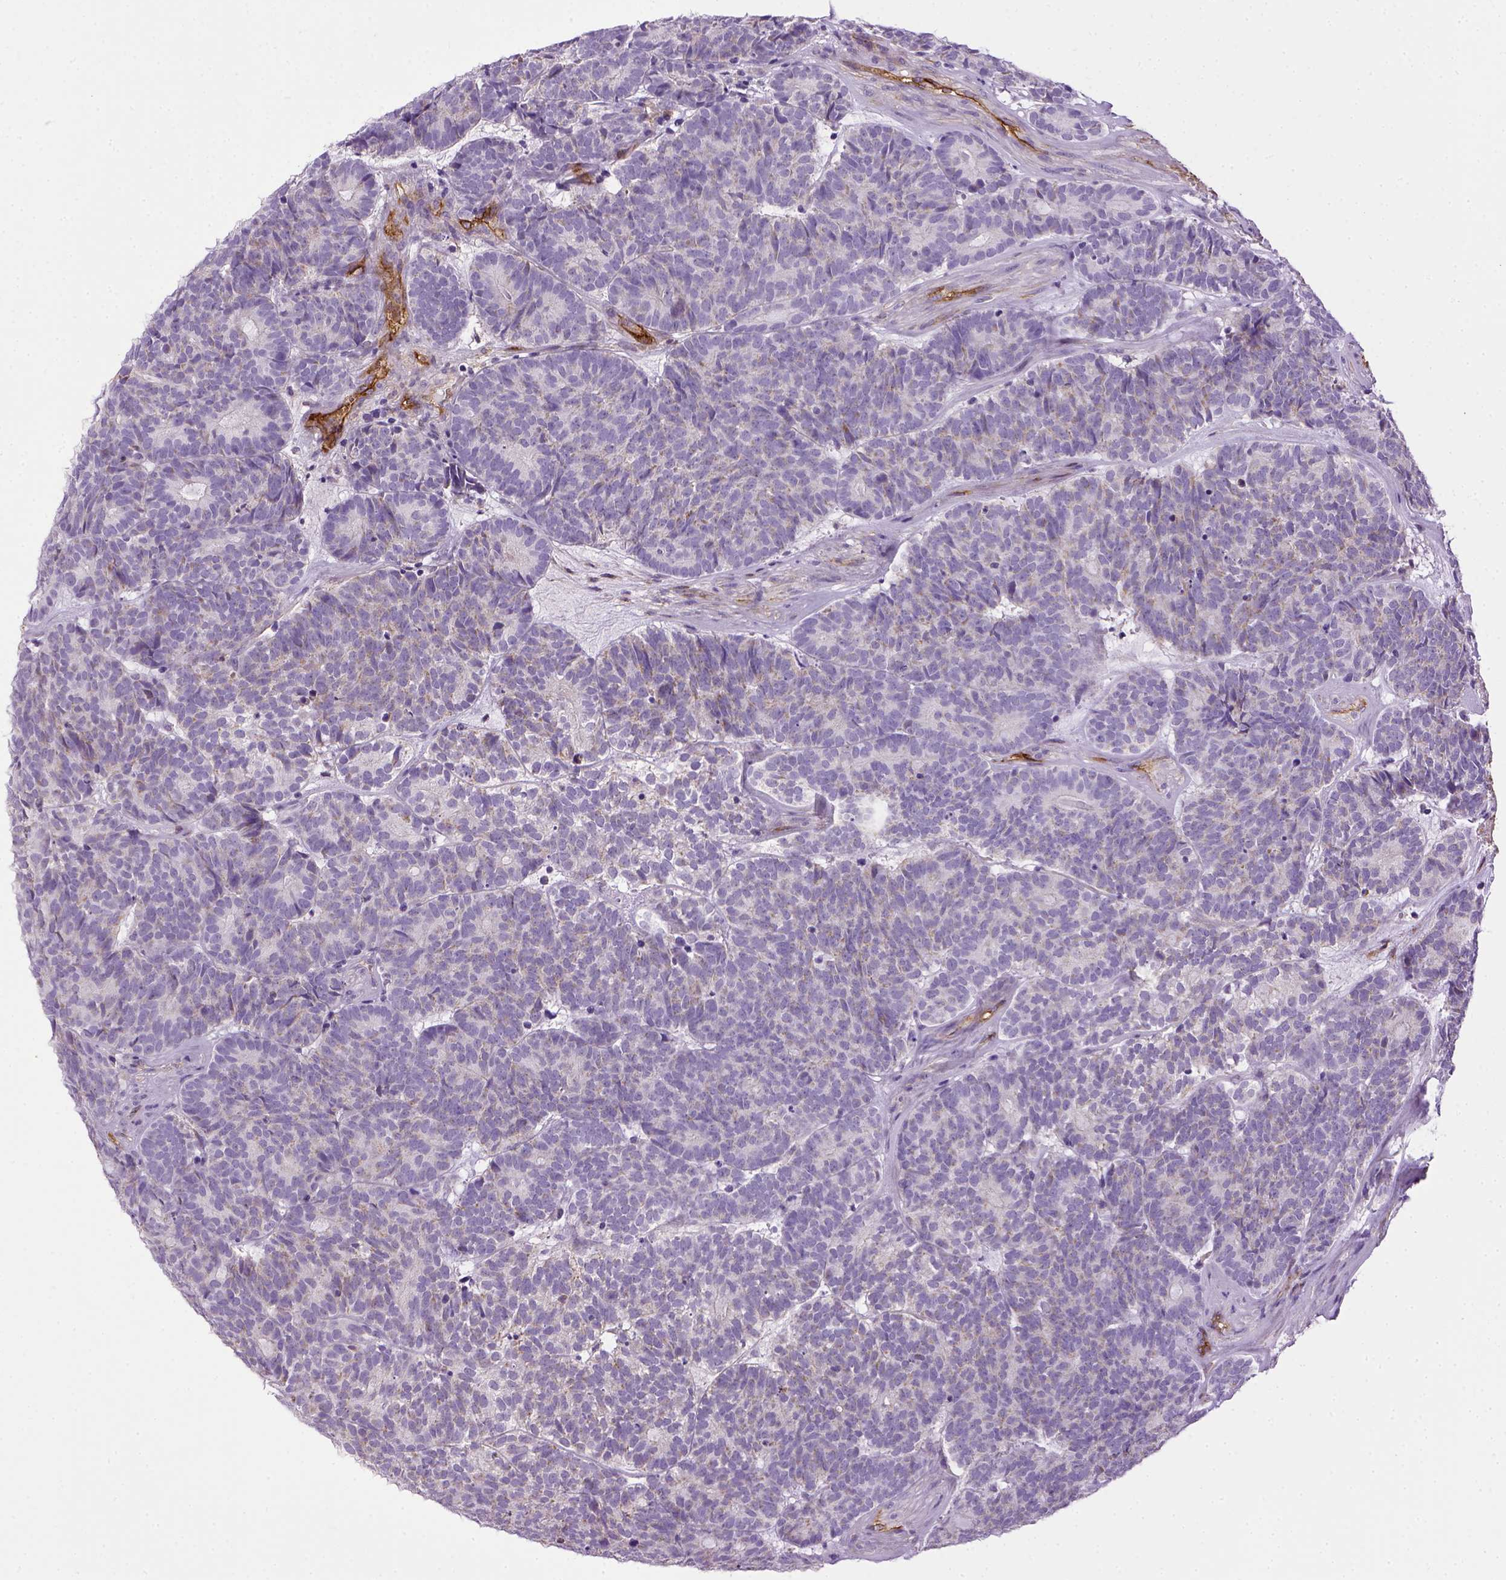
{"staining": {"intensity": "negative", "quantity": "none", "location": "none"}, "tissue": "head and neck cancer", "cell_type": "Tumor cells", "image_type": "cancer", "snomed": [{"axis": "morphology", "description": "Adenocarcinoma, NOS"}, {"axis": "topography", "description": "Head-Neck"}], "caption": "Immunohistochemistry (IHC) histopathology image of head and neck cancer (adenocarcinoma) stained for a protein (brown), which reveals no positivity in tumor cells.", "gene": "ENG", "patient": {"sex": "female", "age": 81}}